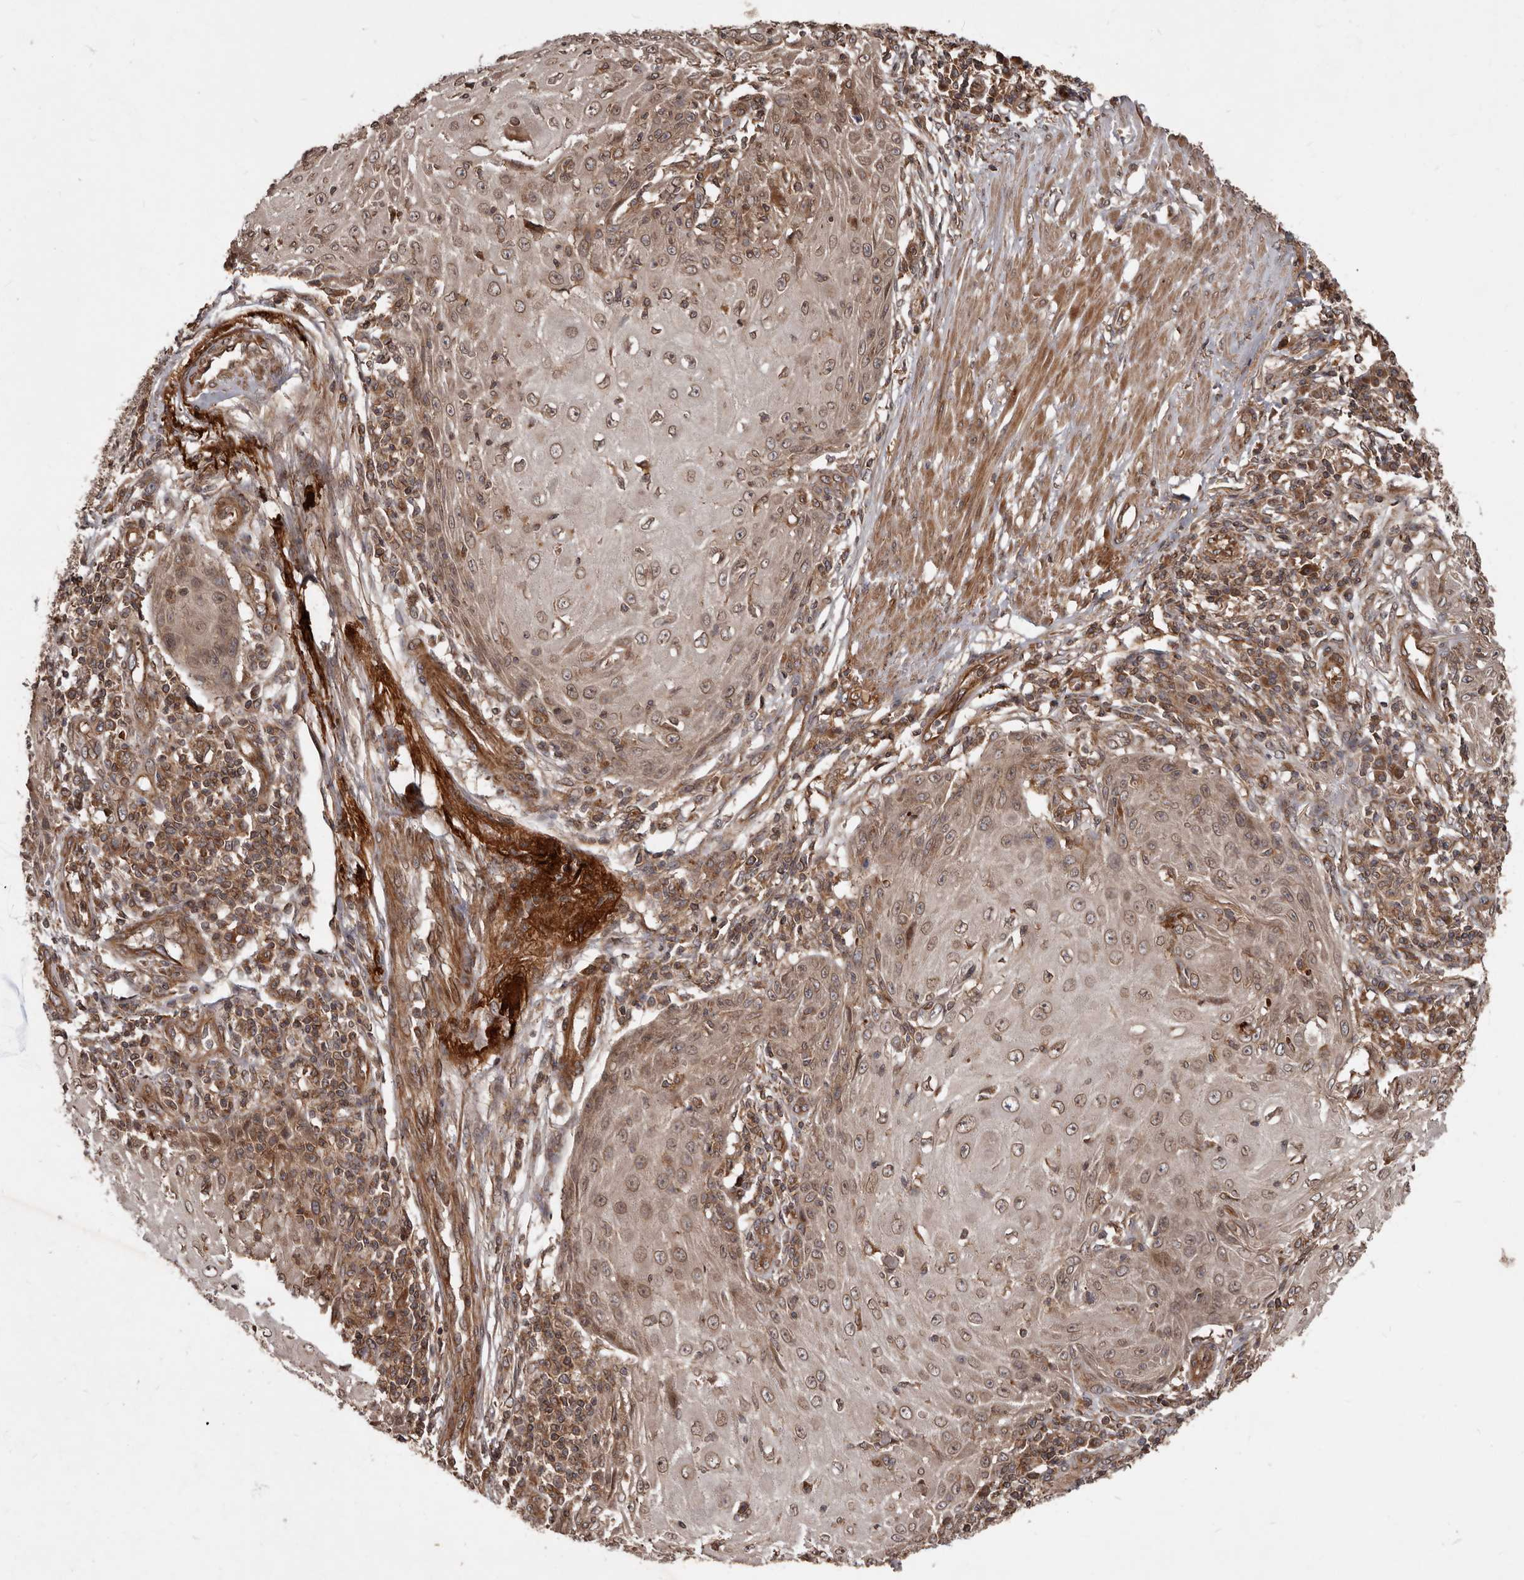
{"staining": {"intensity": "moderate", "quantity": ">75%", "location": "cytoplasmic/membranous,nuclear"}, "tissue": "skin cancer", "cell_type": "Tumor cells", "image_type": "cancer", "snomed": [{"axis": "morphology", "description": "Squamous cell carcinoma, NOS"}, {"axis": "topography", "description": "Skin"}], "caption": "Skin cancer (squamous cell carcinoma) tissue exhibits moderate cytoplasmic/membranous and nuclear expression in about >75% of tumor cells, visualized by immunohistochemistry. (Brightfield microscopy of DAB IHC at high magnification).", "gene": "STK36", "patient": {"sex": "female", "age": 73}}